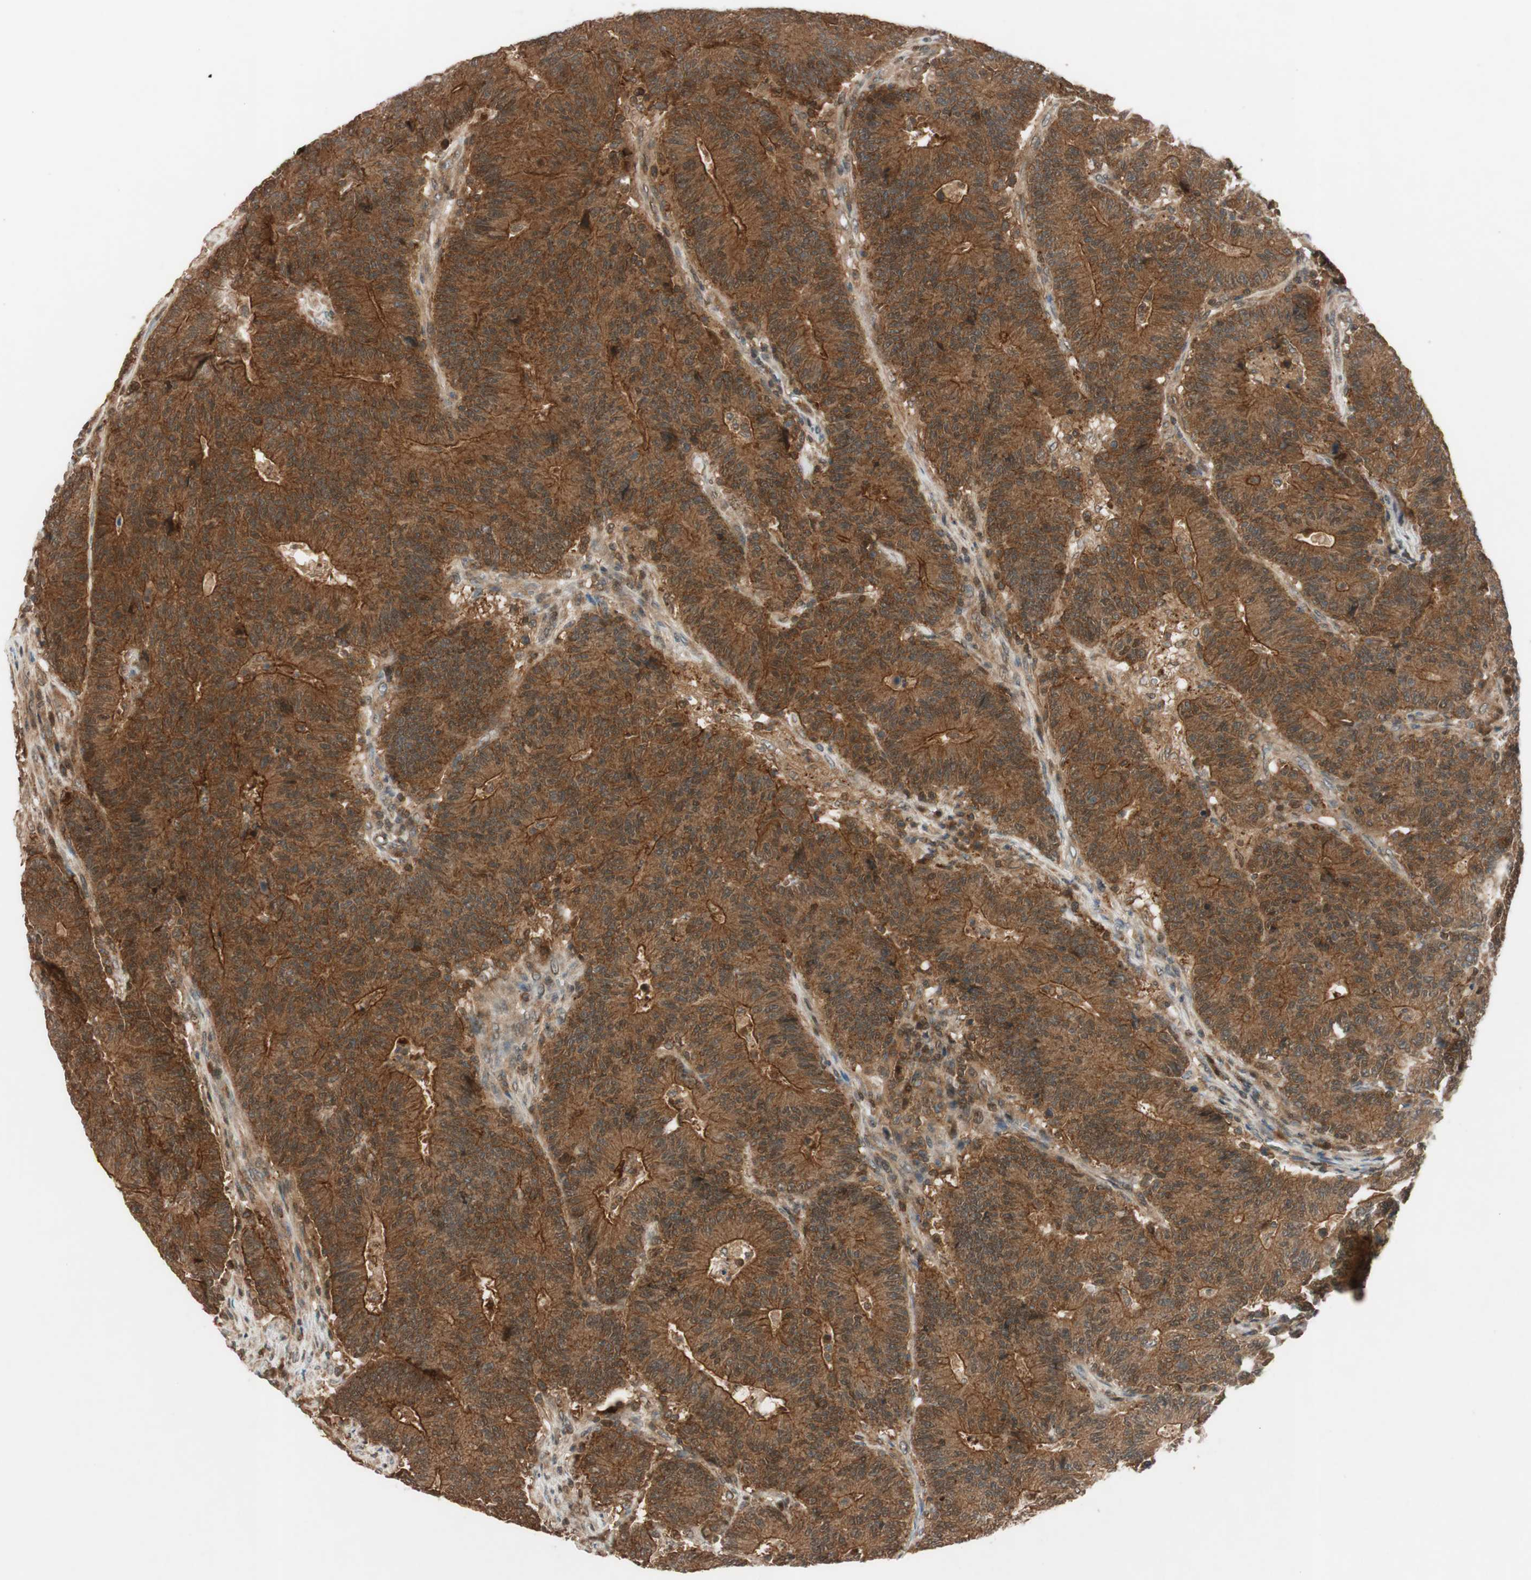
{"staining": {"intensity": "strong", "quantity": ">75%", "location": "cytoplasmic/membranous"}, "tissue": "colorectal cancer", "cell_type": "Tumor cells", "image_type": "cancer", "snomed": [{"axis": "morphology", "description": "Normal tissue, NOS"}, {"axis": "morphology", "description": "Adenocarcinoma, NOS"}, {"axis": "topography", "description": "Colon"}], "caption": "Adenocarcinoma (colorectal) stained for a protein (brown) reveals strong cytoplasmic/membranous positive staining in about >75% of tumor cells.", "gene": "EPHA8", "patient": {"sex": "female", "age": 75}}